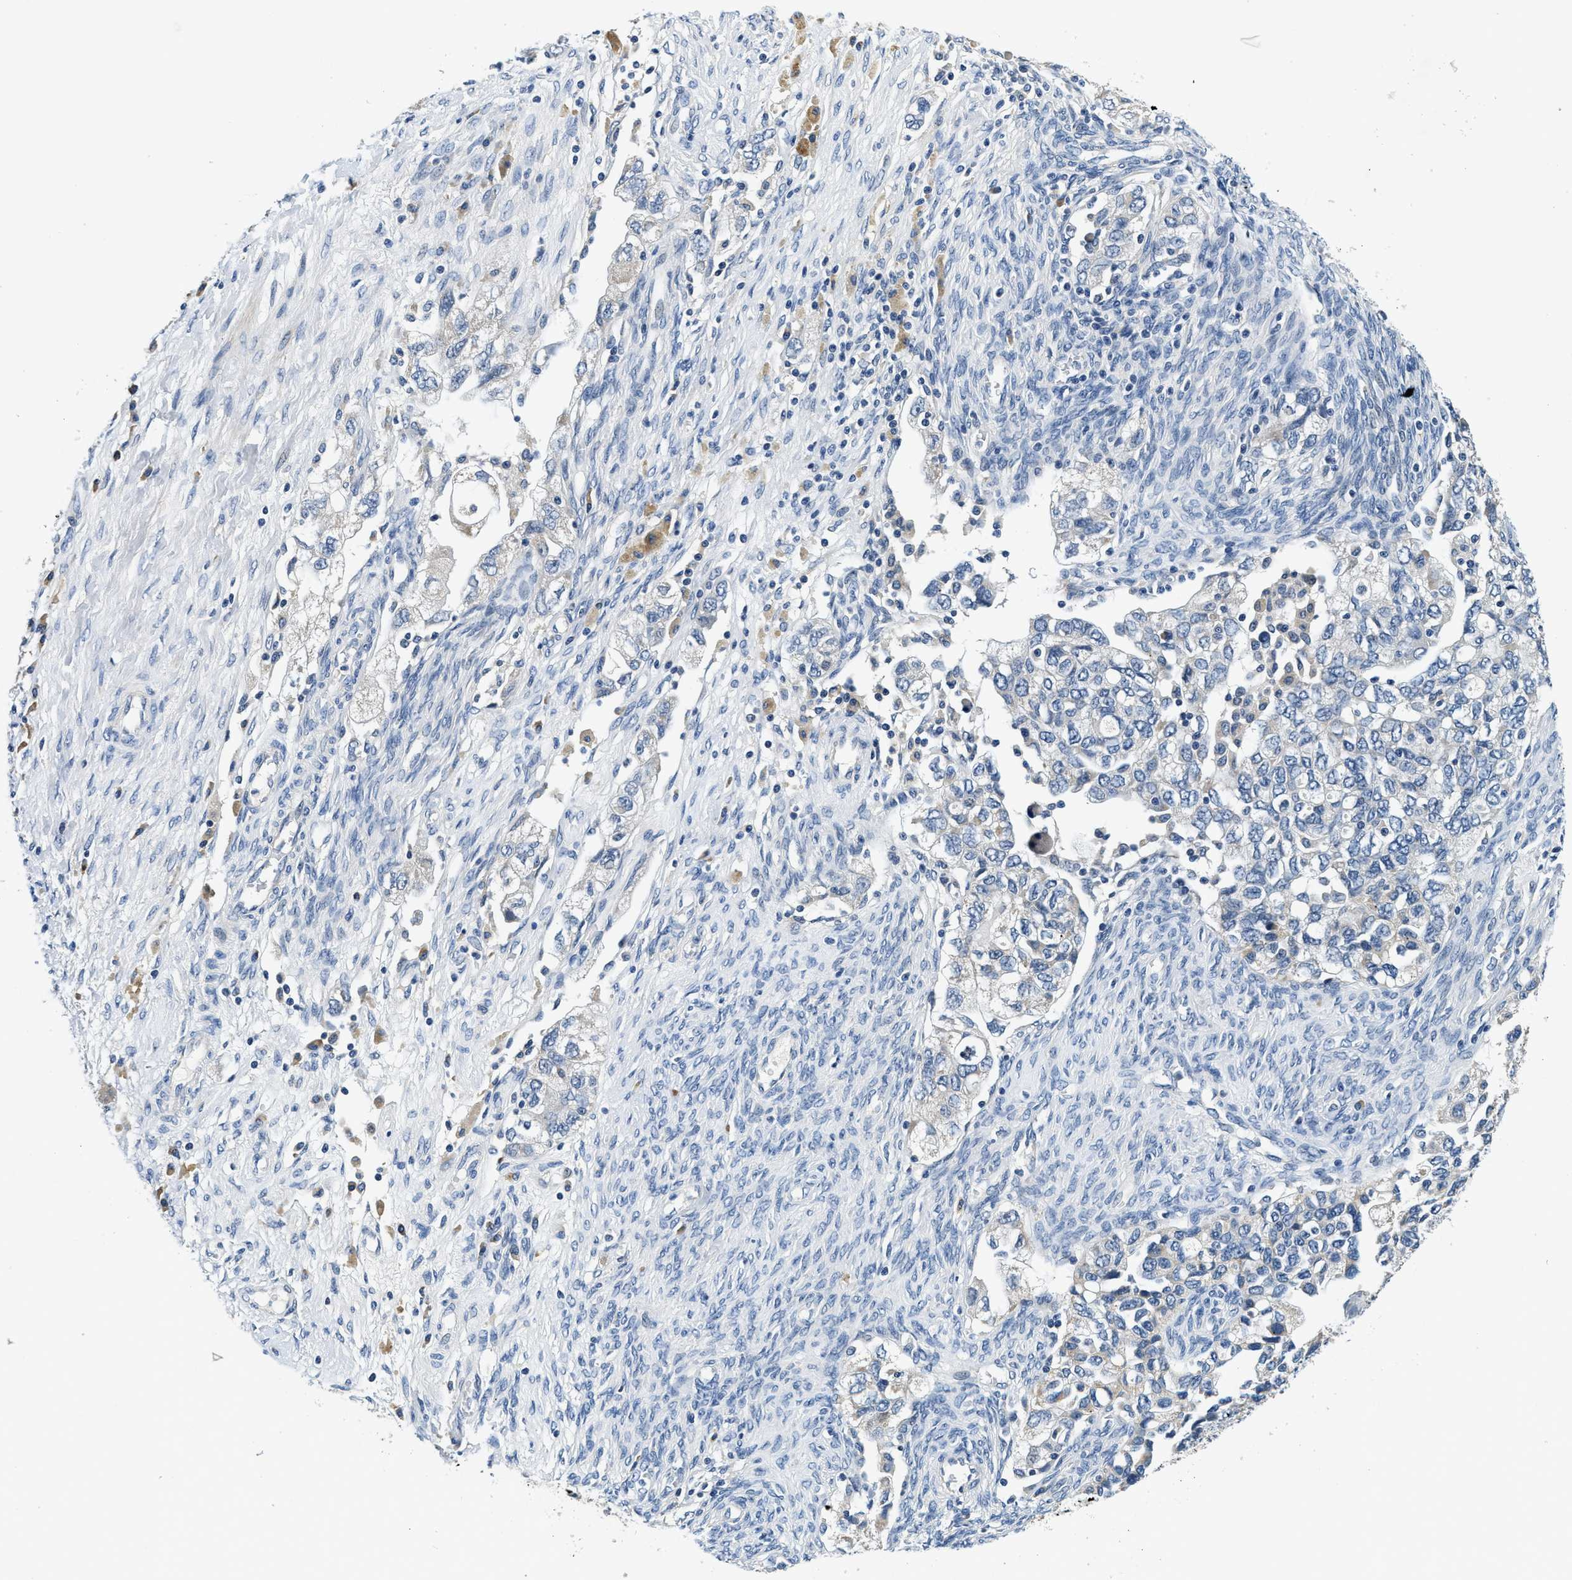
{"staining": {"intensity": "negative", "quantity": "none", "location": "none"}, "tissue": "ovarian cancer", "cell_type": "Tumor cells", "image_type": "cancer", "snomed": [{"axis": "morphology", "description": "Carcinoma, NOS"}, {"axis": "morphology", "description": "Cystadenocarcinoma, serous, NOS"}, {"axis": "topography", "description": "Ovary"}], "caption": "Immunohistochemistry (IHC) photomicrograph of ovarian serous cystadenocarcinoma stained for a protein (brown), which exhibits no positivity in tumor cells.", "gene": "ALDH3A2", "patient": {"sex": "female", "age": 69}}